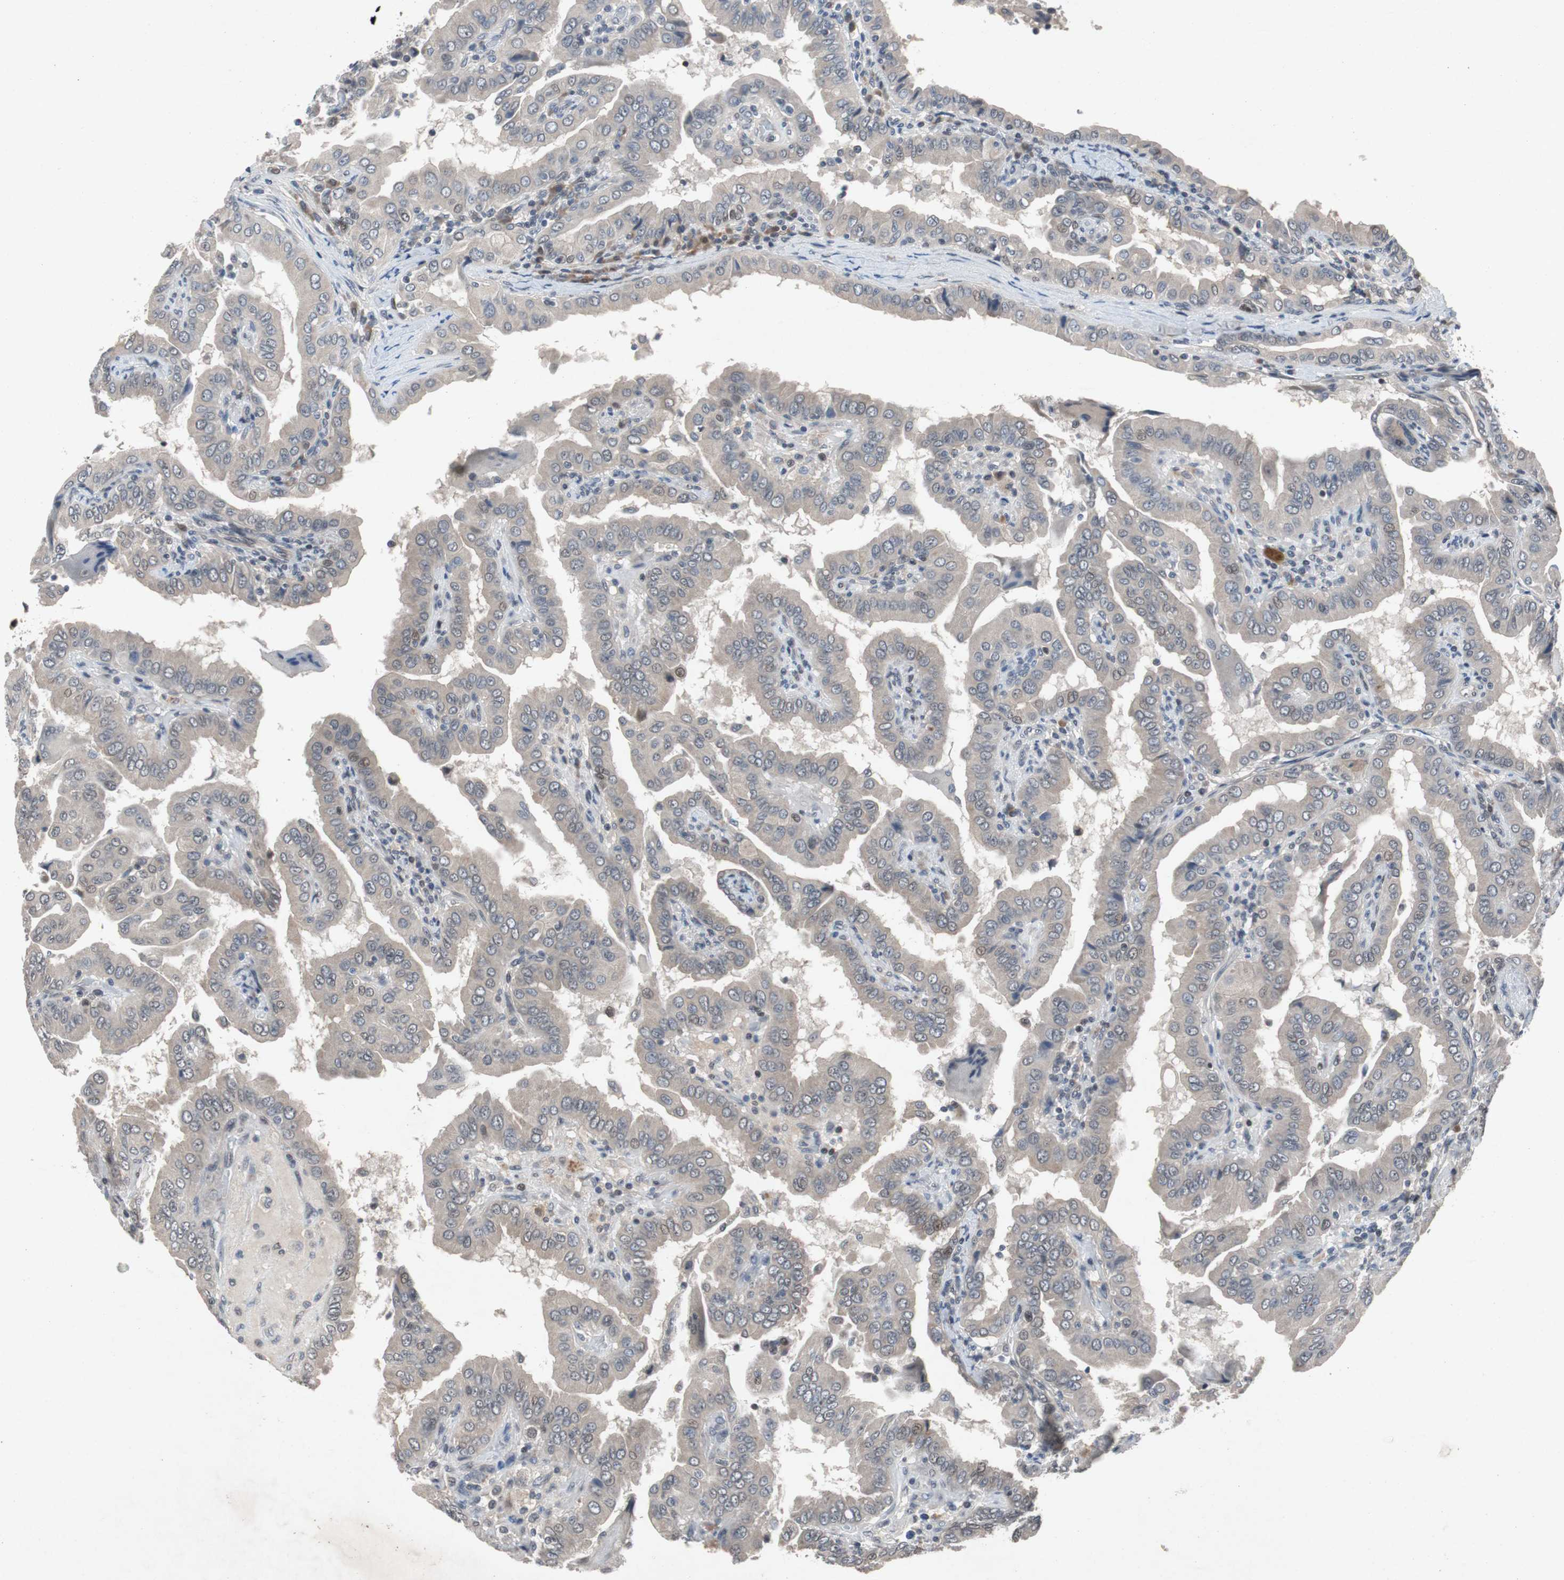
{"staining": {"intensity": "negative", "quantity": "none", "location": "none"}, "tissue": "thyroid cancer", "cell_type": "Tumor cells", "image_type": "cancer", "snomed": [{"axis": "morphology", "description": "Papillary adenocarcinoma, NOS"}, {"axis": "topography", "description": "Thyroid gland"}], "caption": "Immunohistochemical staining of human papillary adenocarcinoma (thyroid) reveals no significant expression in tumor cells.", "gene": "TP63", "patient": {"sex": "male", "age": 33}}